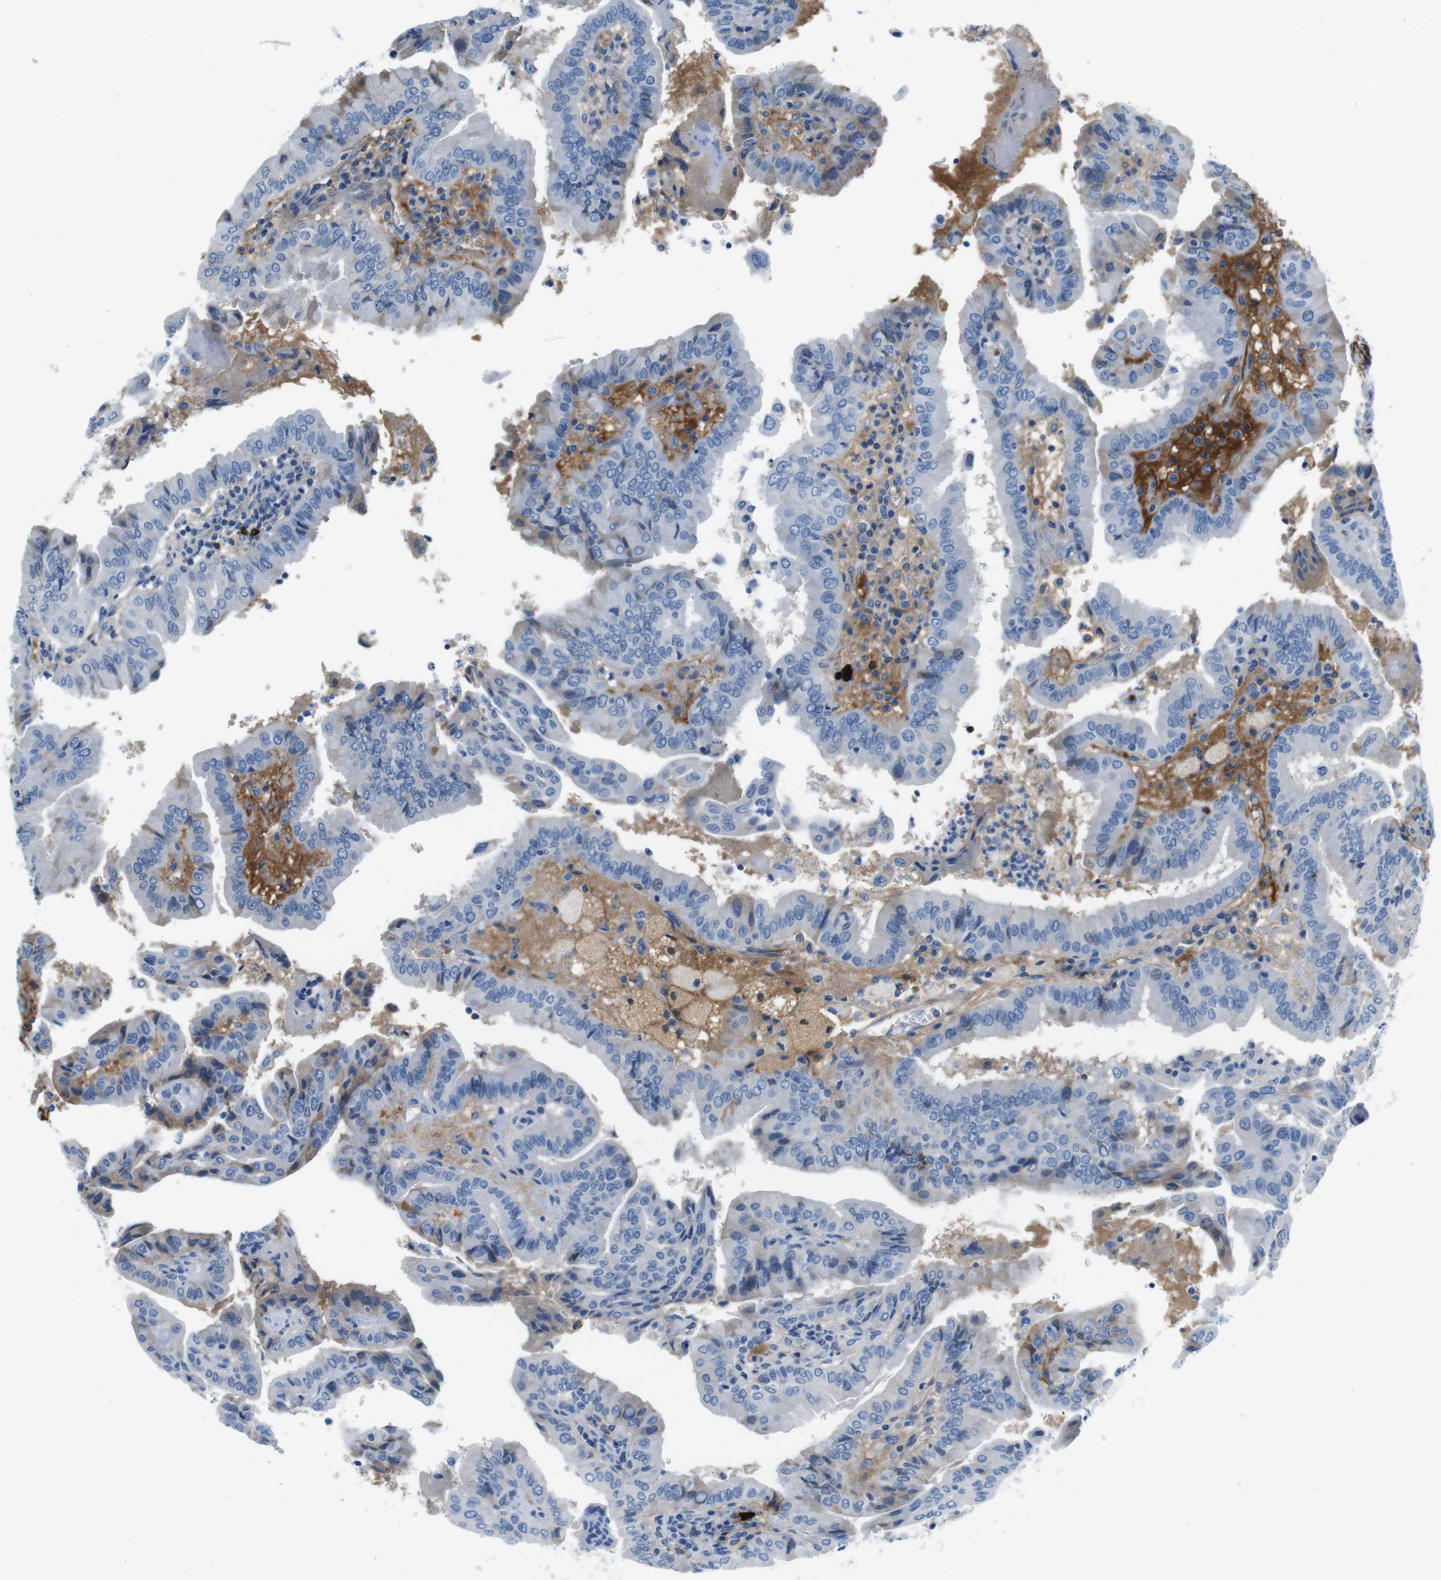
{"staining": {"intensity": "negative", "quantity": "none", "location": "none"}, "tissue": "thyroid cancer", "cell_type": "Tumor cells", "image_type": "cancer", "snomed": [{"axis": "morphology", "description": "Papillary adenocarcinoma, NOS"}, {"axis": "topography", "description": "Thyroid gland"}], "caption": "Papillary adenocarcinoma (thyroid) stained for a protein using IHC shows no expression tumor cells.", "gene": "IGHD", "patient": {"sex": "male", "age": 33}}